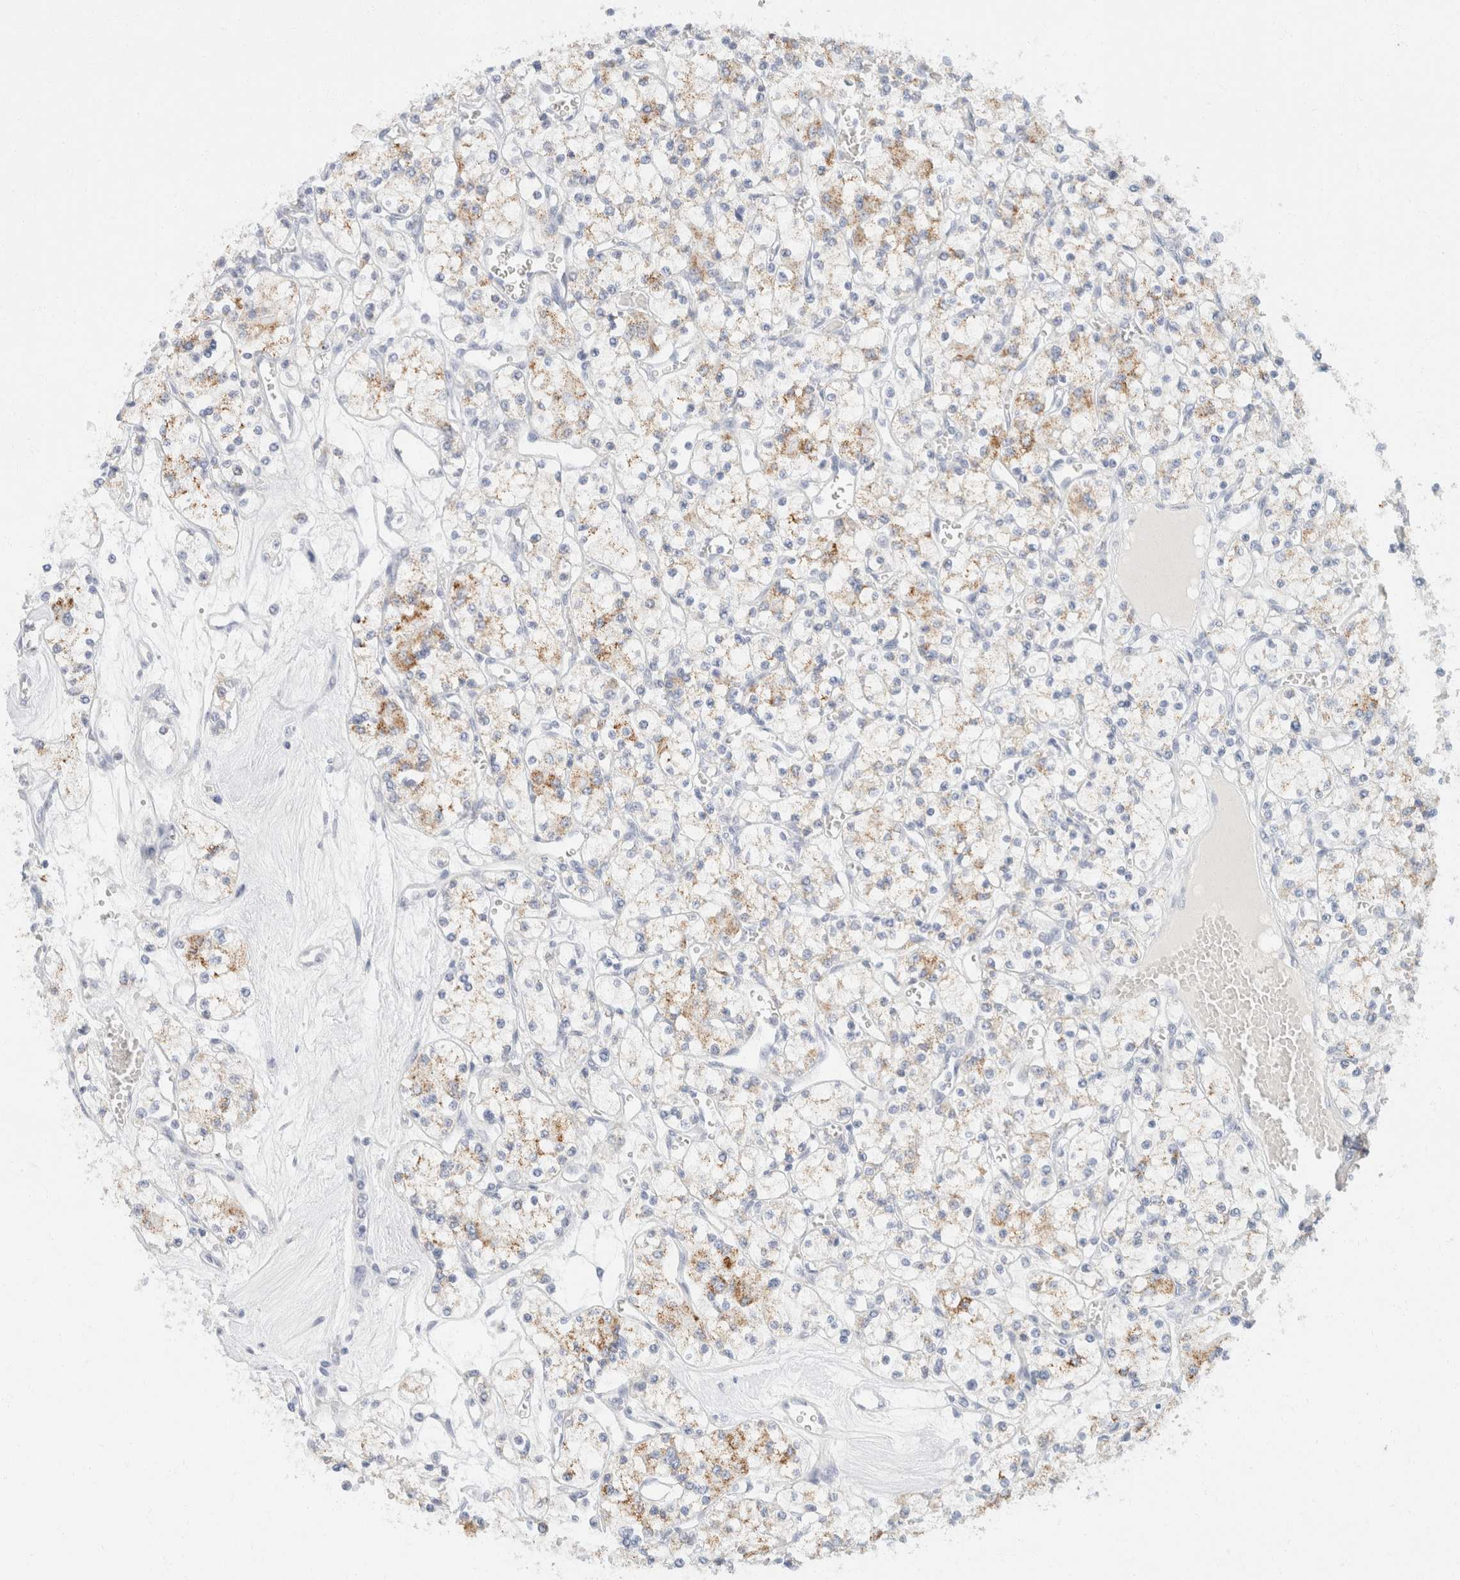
{"staining": {"intensity": "weak", "quantity": "25%-75%", "location": "cytoplasmic/membranous"}, "tissue": "renal cancer", "cell_type": "Tumor cells", "image_type": "cancer", "snomed": [{"axis": "morphology", "description": "Adenocarcinoma, NOS"}, {"axis": "topography", "description": "Kidney"}], "caption": "Immunohistochemistry staining of renal cancer, which exhibits low levels of weak cytoplasmic/membranous staining in approximately 25%-75% of tumor cells indicating weak cytoplasmic/membranous protein staining. The staining was performed using DAB (brown) for protein detection and nuclei were counterstained in hematoxylin (blue).", "gene": "KRT20", "patient": {"sex": "female", "age": 59}}